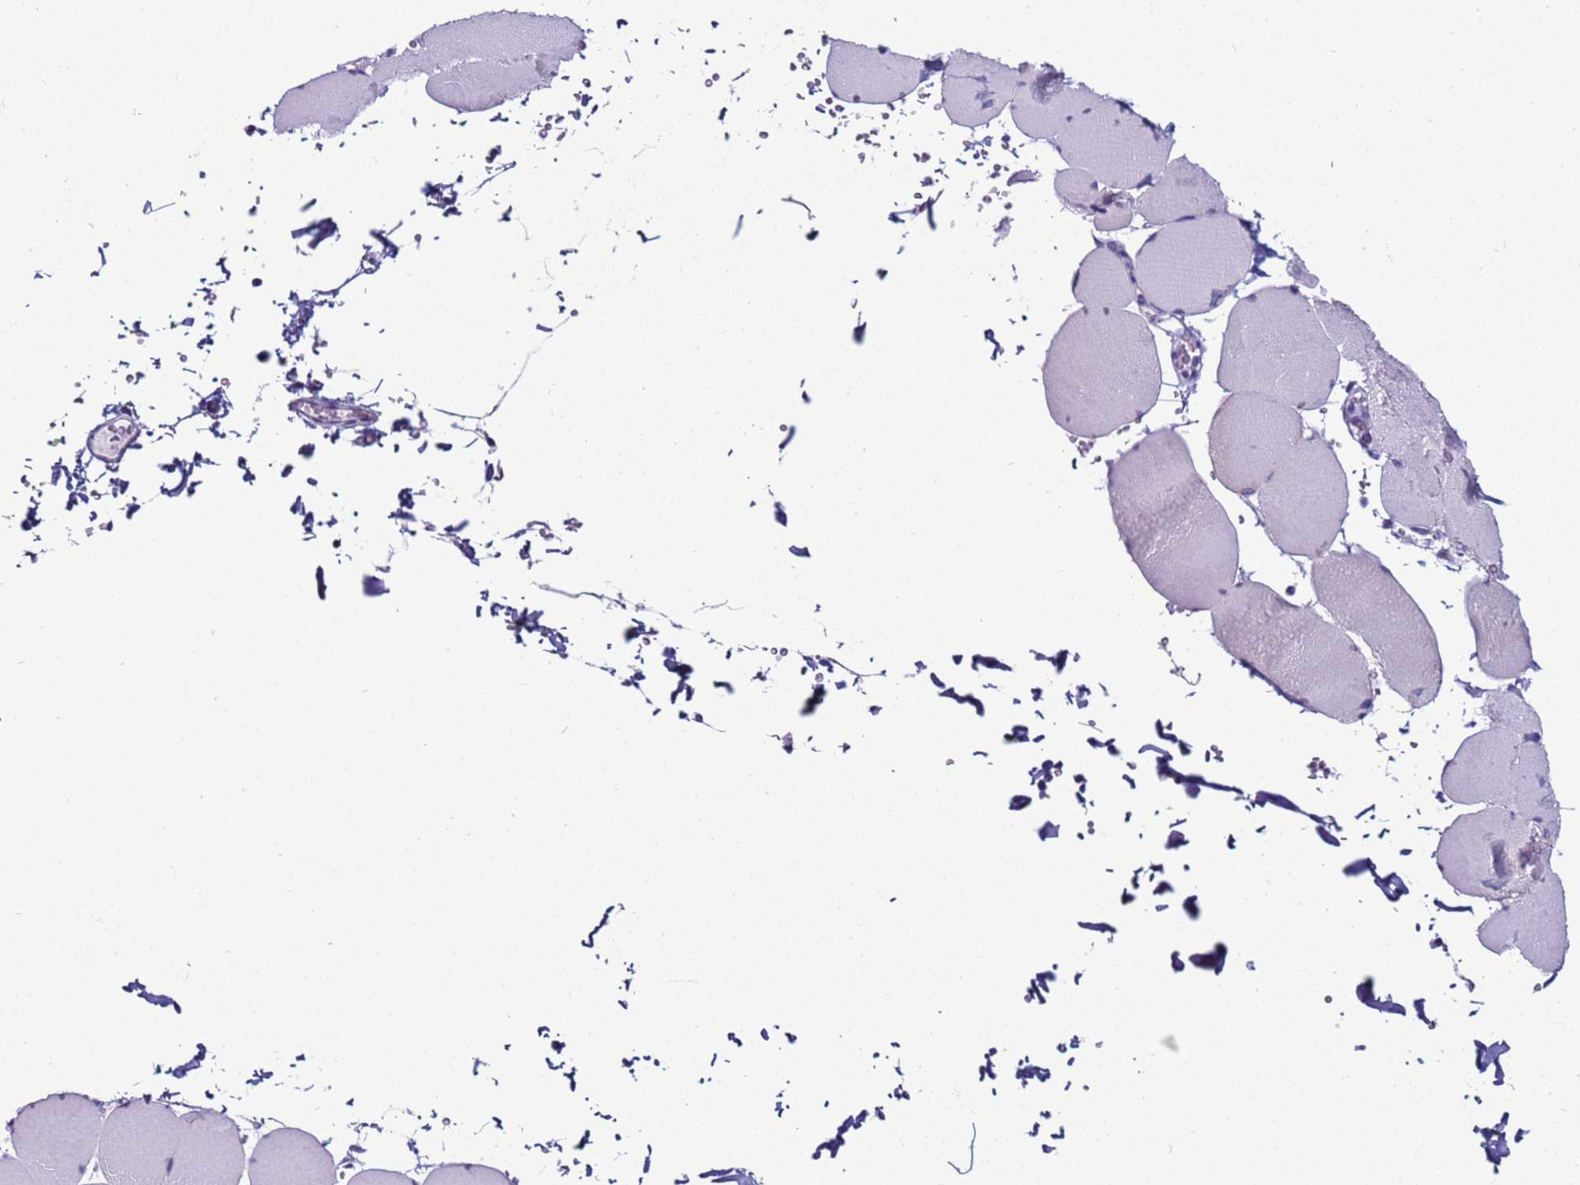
{"staining": {"intensity": "negative", "quantity": "none", "location": "none"}, "tissue": "skeletal muscle", "cell_type": "Myocytes", "image_type": "normal", "snomed": [{"axis": "morphology", "description": "Normal tissue, NOS"}, {"axis": "topography", "description": "Skeletal muscle"}, {"axis": "topography", "description": "Head-Neck"}], "caption": "This is a image of immunohistochemistry staining of unremarkable skeletal muscle, which shows no staining in myocytes. (DAB (3,3'-diaminobenzidine) IHC visualized using brightfield microscopy, high magnification).", "gene": "LRRC10B", "patient": {"sex": "male", "age": 66}}